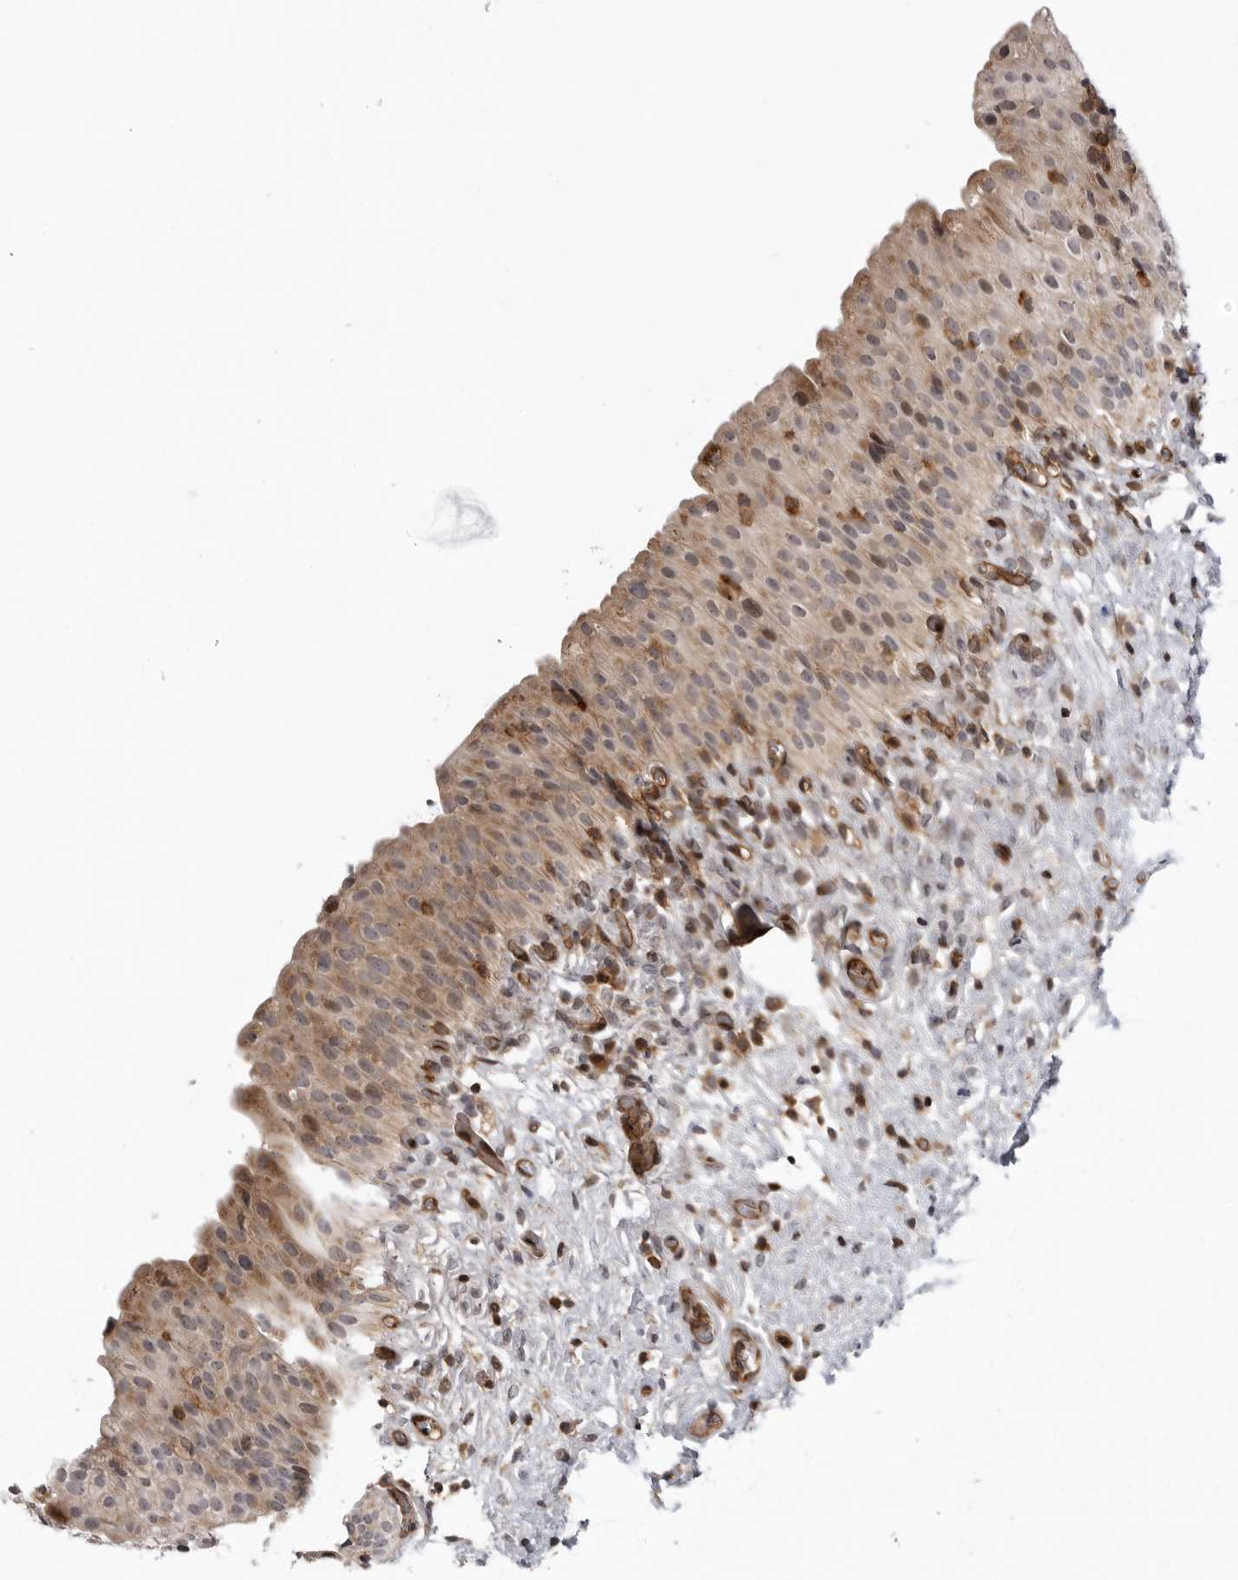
{"staining": {"intensity": "moderate", "quantity": ">75%", "location": "cytoplasmic/membranous,nuclear"}, "tissue": "urinary bladder", "cell_type": "Urothelial cells", "image_type": "normal", "snomed": [{"axis": "morphology", "description": "Normal tissue, NOS"}, {"axis": "morphology", "description": "Urothelial carcinoma, High grade"}, {"axis": "topography", "description": "Urinary bladder"}], "caption": "Benign urinary bladder reveals moderate cytoplasmic/membranous,nuclear positivity in approximately >75% of urothelial cells, visualized by immunohistochemistry. Immunohistochemistry stains the protein of interest in brown and the nuclei are stained blue.", "gene": "ABL1", "patient": {"sex": "male", "age": 46}}